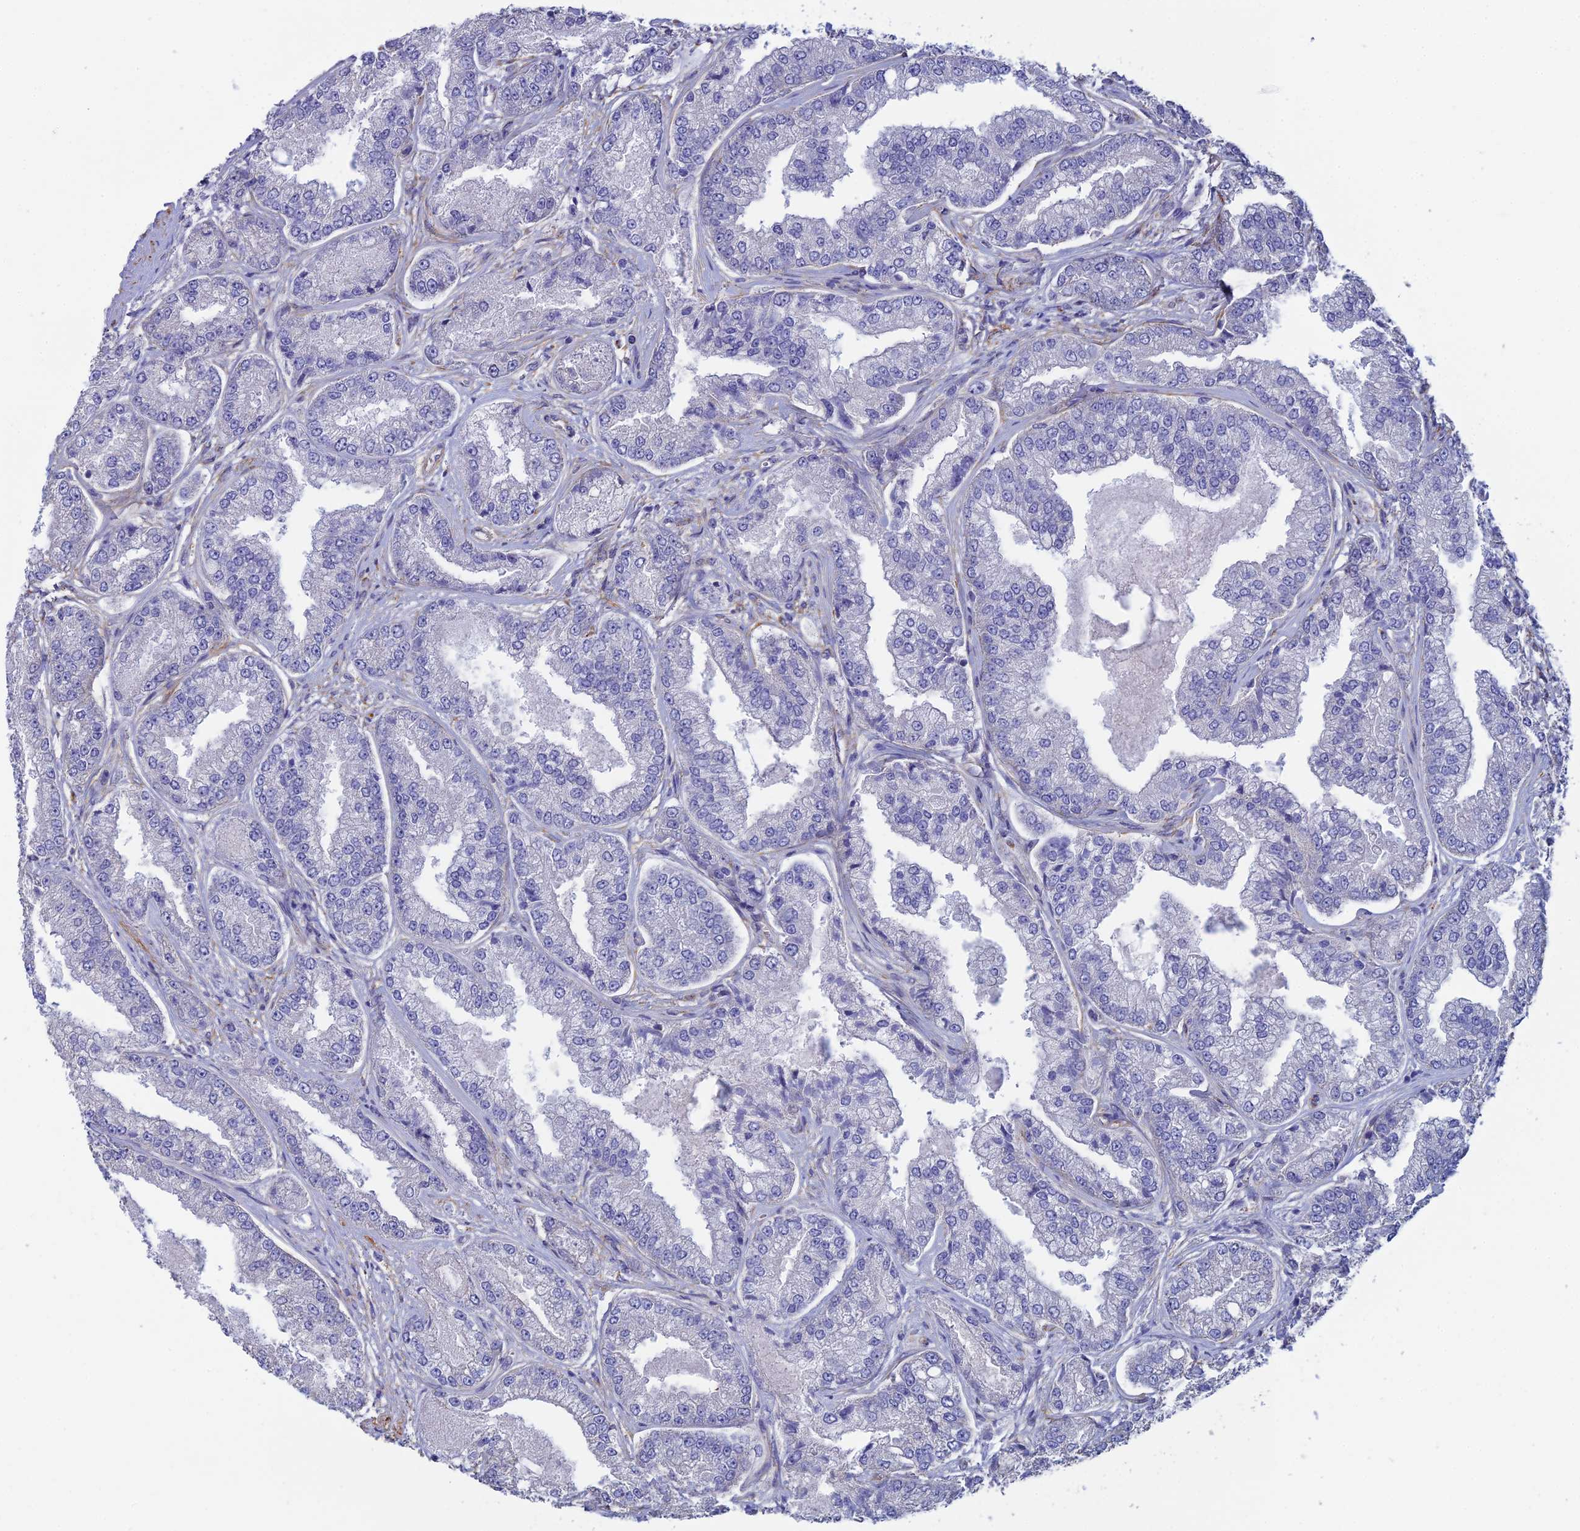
{"staining": {"intensity": "negative", "quantity": "none", "location": "none"}, "tissue": "prostate cancer", "cell_type": "Tumor cells", "image_type": "cancer", "snomed": [{"axis": "morphology", "description": "Adenocarcinoma, High grade"}, {"axis": "topography", "description": "Prostate"}], "caption": "IHC photomicrograph of neoplastic tissue: prostate cancer stained with DAB (3,3'-diaminobenzidine) exhibits no significant protein staining in tumor cells. Nuclei are stained in blue.", "gene": "PCDHA5", "patient": {"sex": "male", "age": 71}}